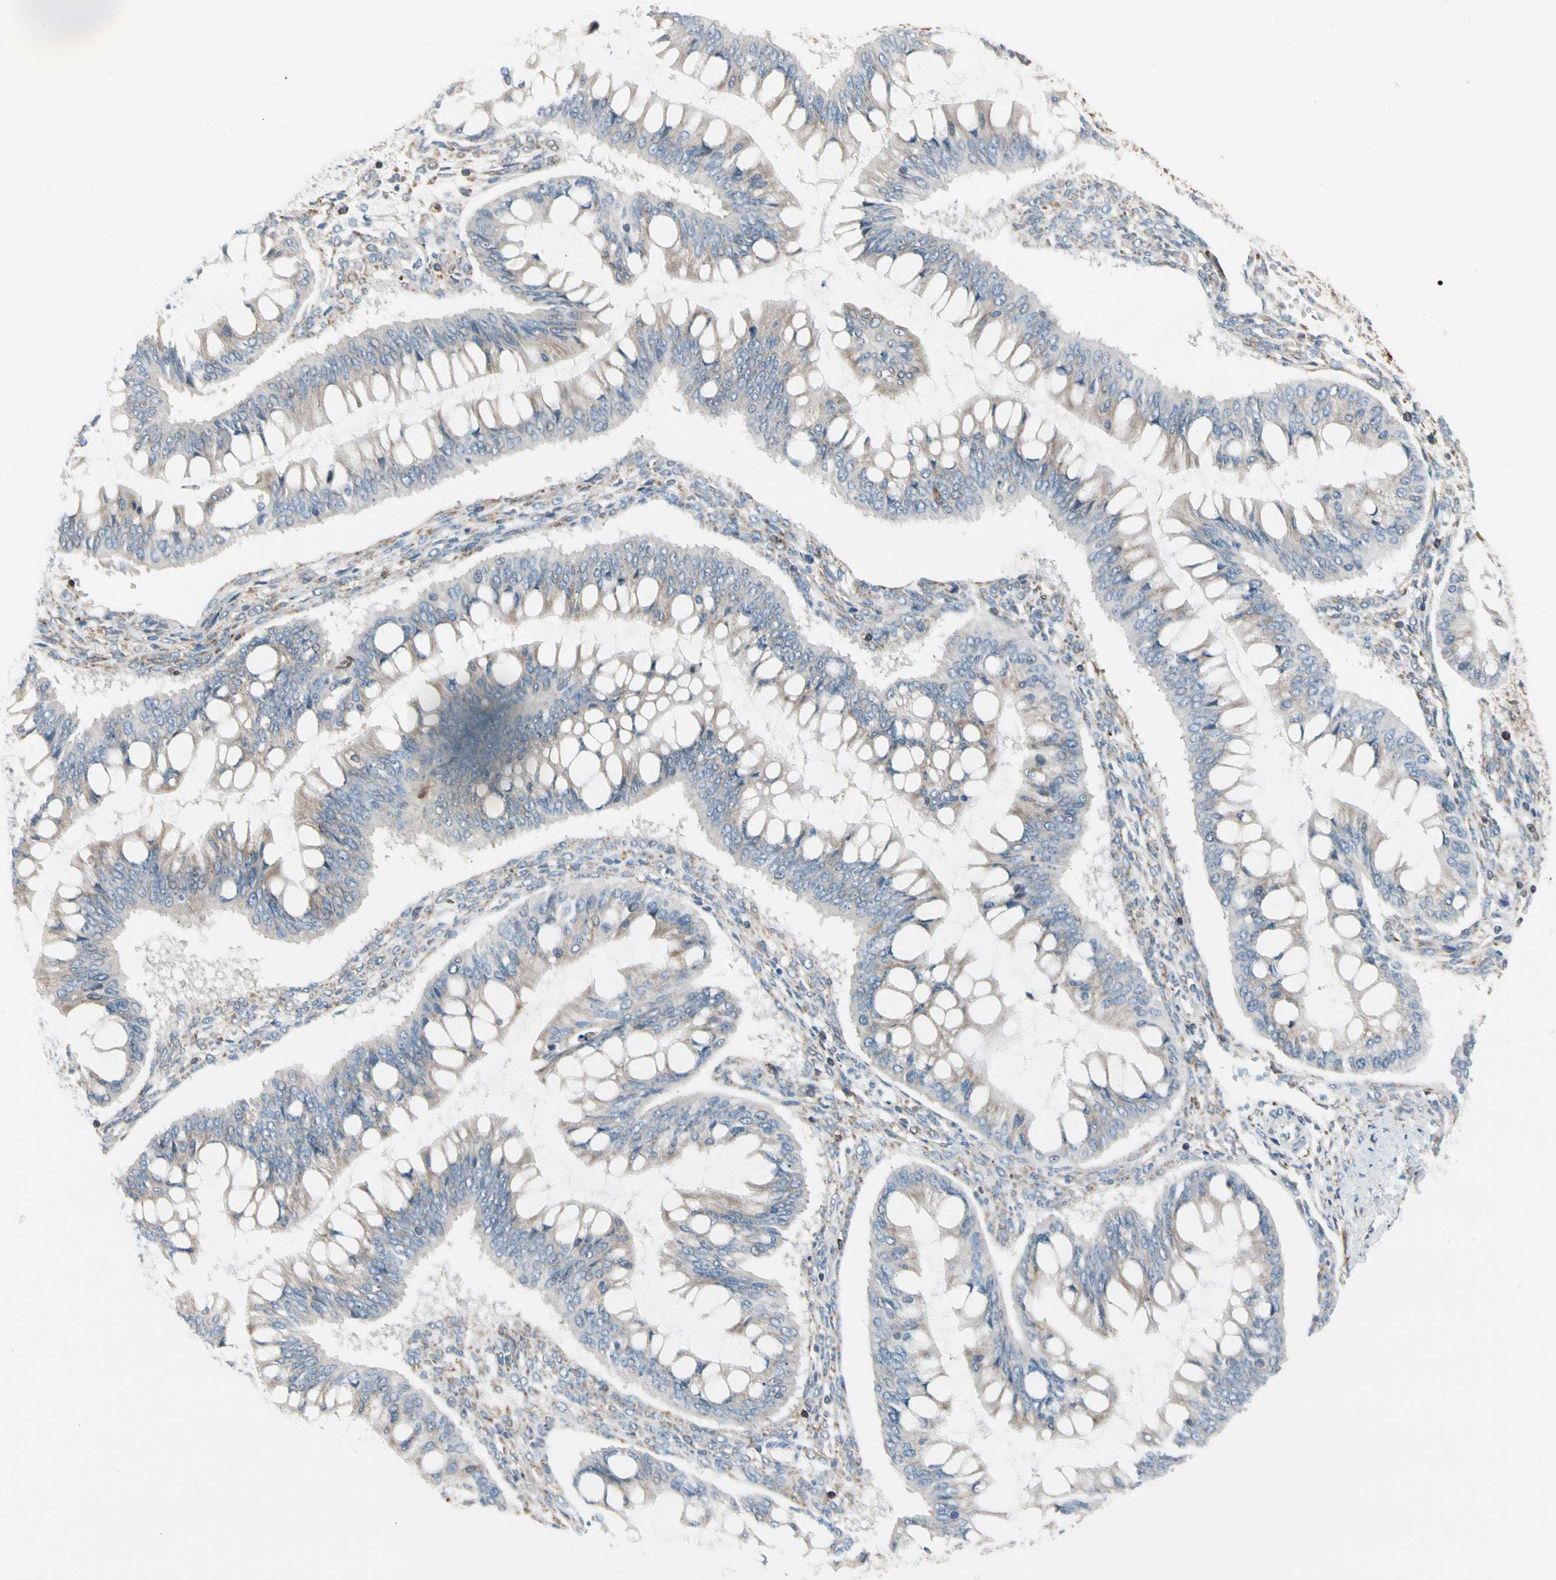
{"staining": {"intensity": "weak", "quantity": "25%-75%", "location": "cytoplasmic/membranous"}, "tissue": "ovarian cancer", "cell_type": "Tumor cells", "image_type": "cancer", "snomed": [{"axis": "morphology", "description": "Cystadenocarcinoma, mucinous, NOS"}, {"axis": "topography", "description": "Ovary"}], "caption": "Immunohistochemistry (IHC) micrograph of ovarian cancer (mucinous cystadenocarcinoma) stained for a protein (brown), which shows low levels of weak cytoplasmic/membranous expression in approximately 25%-75% of tumor cells.", "gene": "LRPAP1", "patient": {"sex": "female", "age": 73}}